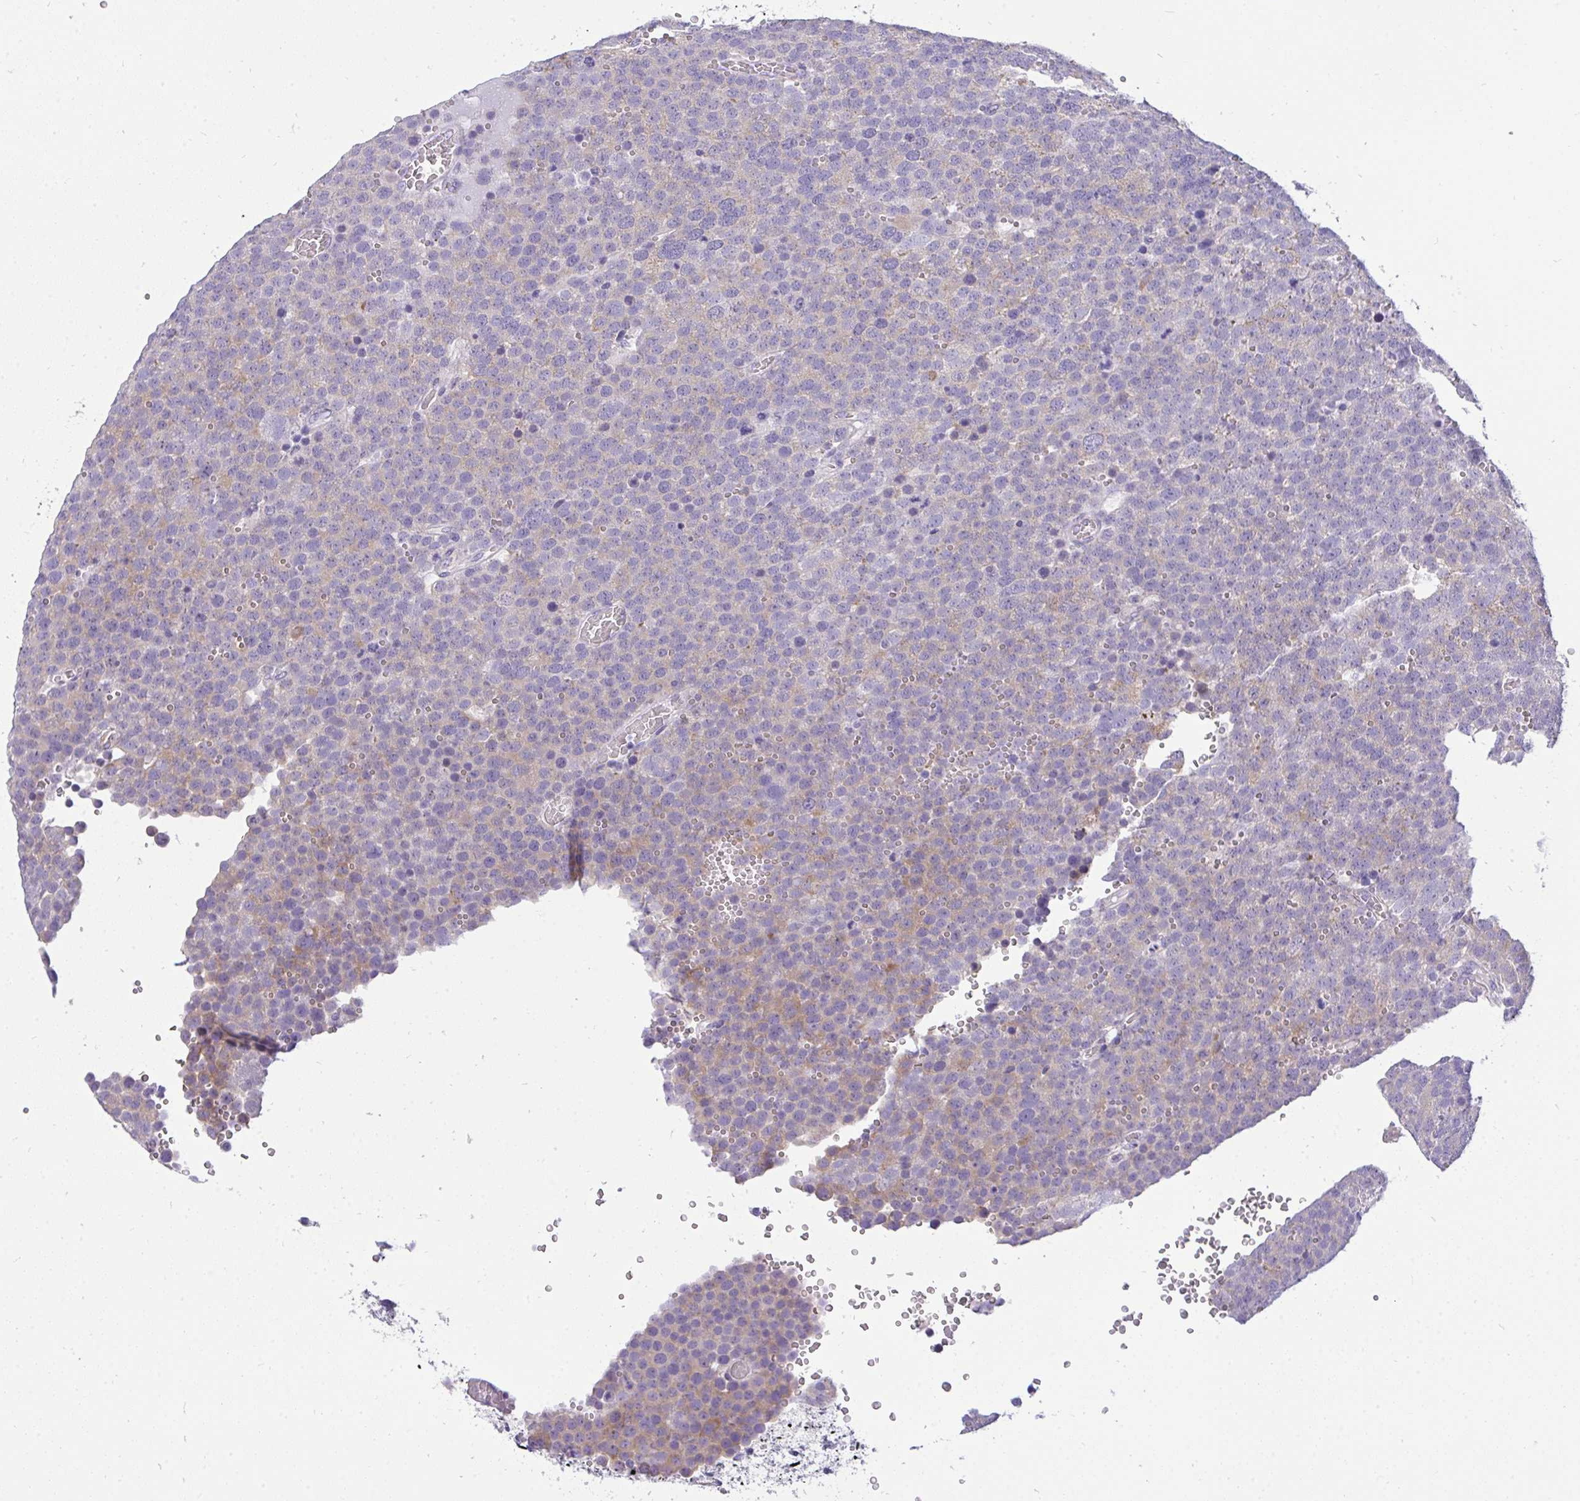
{"staining": {"intensity": "weak", "quantity": "<25%", "location": "cytoplasmic/membranous"}, "tissue": "testis cancer", "cell_type": "Tumor cells", "image_type": "cancer", "snomed": [{"axis": "morphology", "description": "Seminoma, NOS"}, {"axis": "topography", "description": "Testis"}], "caption": "High power microscopy histopathology image of an IHC photomicrograph of testis seminoma, revealing no significant positivity in tumor cells. Nuclei are stained in blue.", "gene": "VGLL3", "patient": {"sex": "male", "age": 71}}